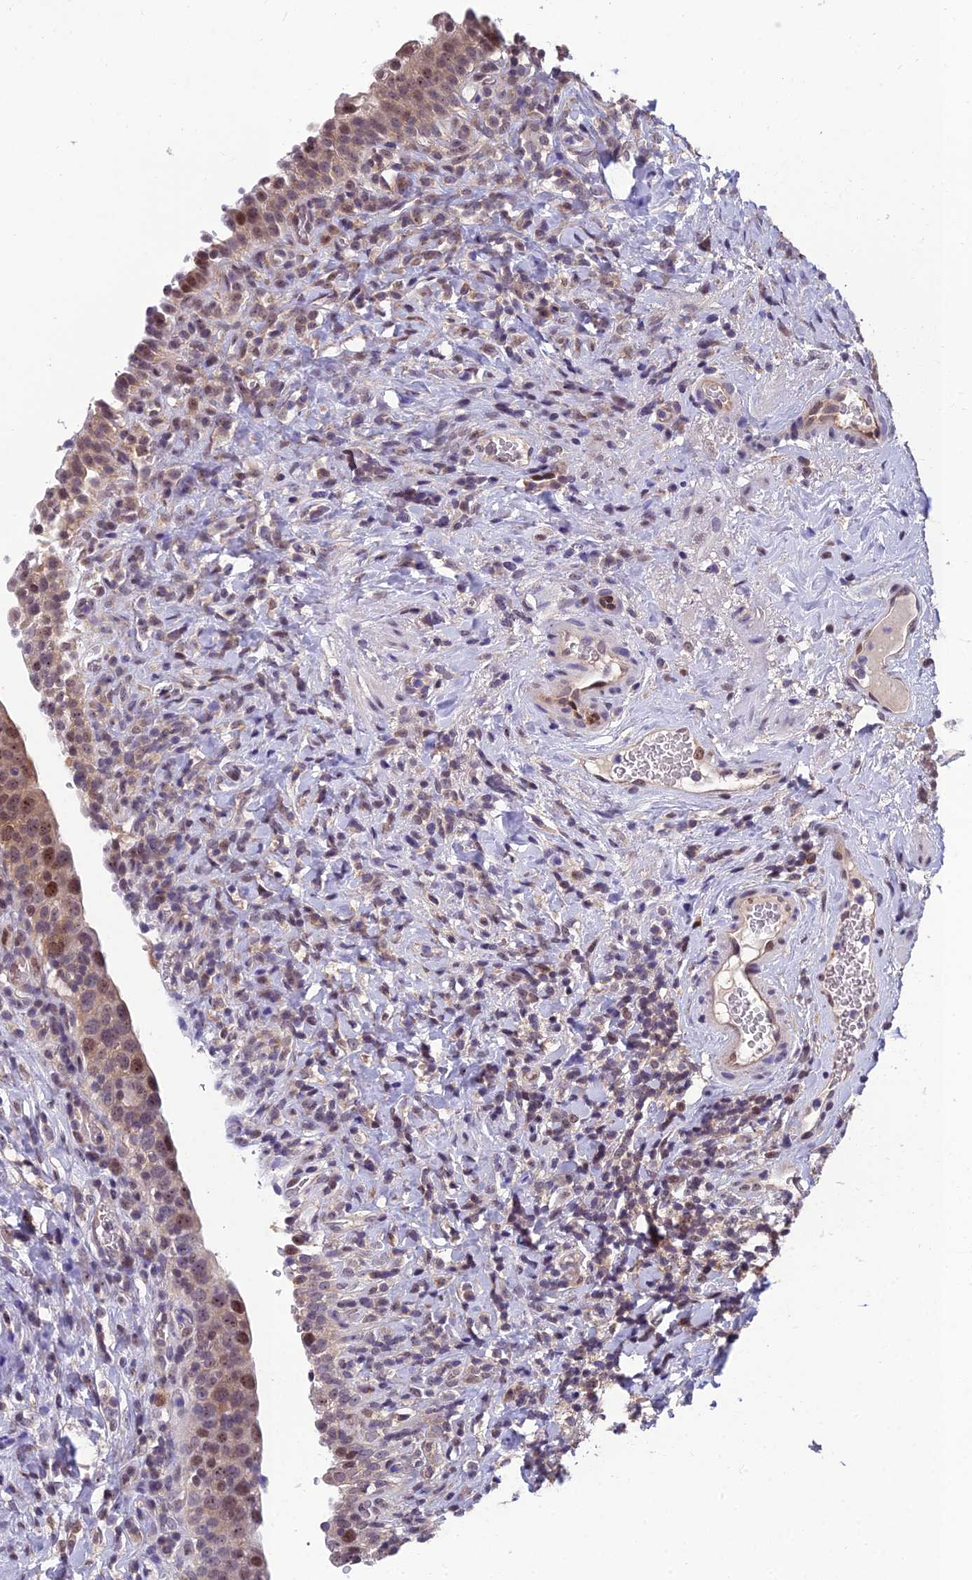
{"staining": {"intensity": "moderate", "quantity": "25%-75%", "location": "nuclear"}, "tissue": "urinary bladder", "cell_type": "Urothelial cells", "image_type": "normal", "snomed": [{"axis": "morphology", "description": "Normal tissue, NOS"}, {"axis": "morphology", "description": "Inflammation, NOS"}, {"axis": "topography", "description": "Urinary bladder"}], "caption": "Moderate nuclear positivity for a protein is seen in approximately 25%-75% of urothelial cells of unremarkable urinary bladder using immunohistochemistry.", "gene": "GRWD1", "patient": {"sex": "male", "age": 64}}